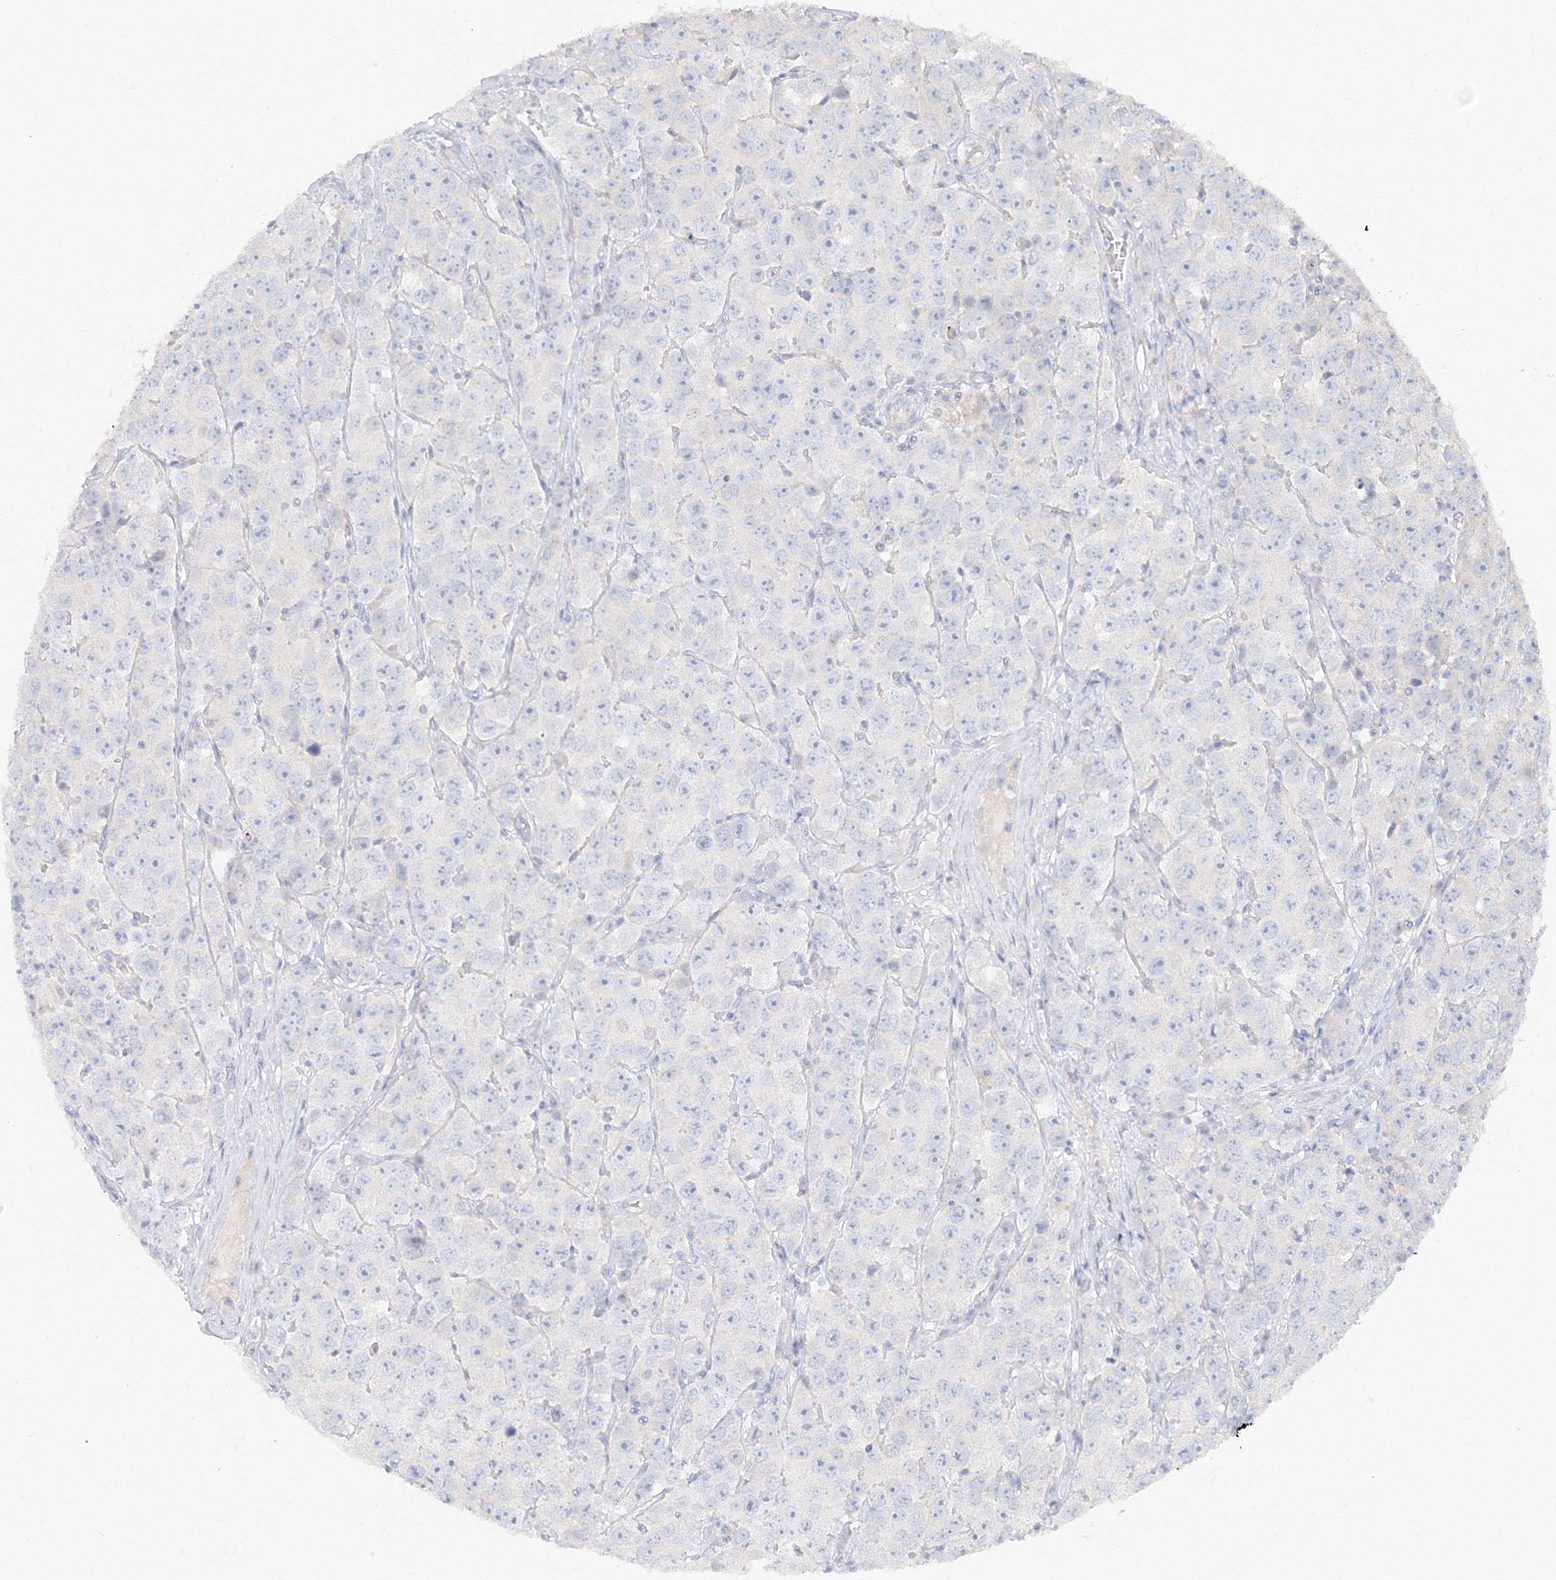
{"staining": {"intensity": "negative", "quantity": "none", "location": "none"}, "tissue": "testis cancer", "cell_type": "Tumor cells", "image_type": "cancer", "snomed": [{"axis": "morphology", "description": "Seminoma, NOS"}, {"axis": "topography", "description": "Testis"}], "caption": "DAB (3,3'-diaminobenzidine) immunohistochemical staining of testis cancer (seminoma) reveals no significant positivity in tumor cells.", "gene": "MMRN1", "patient": {"sex": "male", "age": 28}}